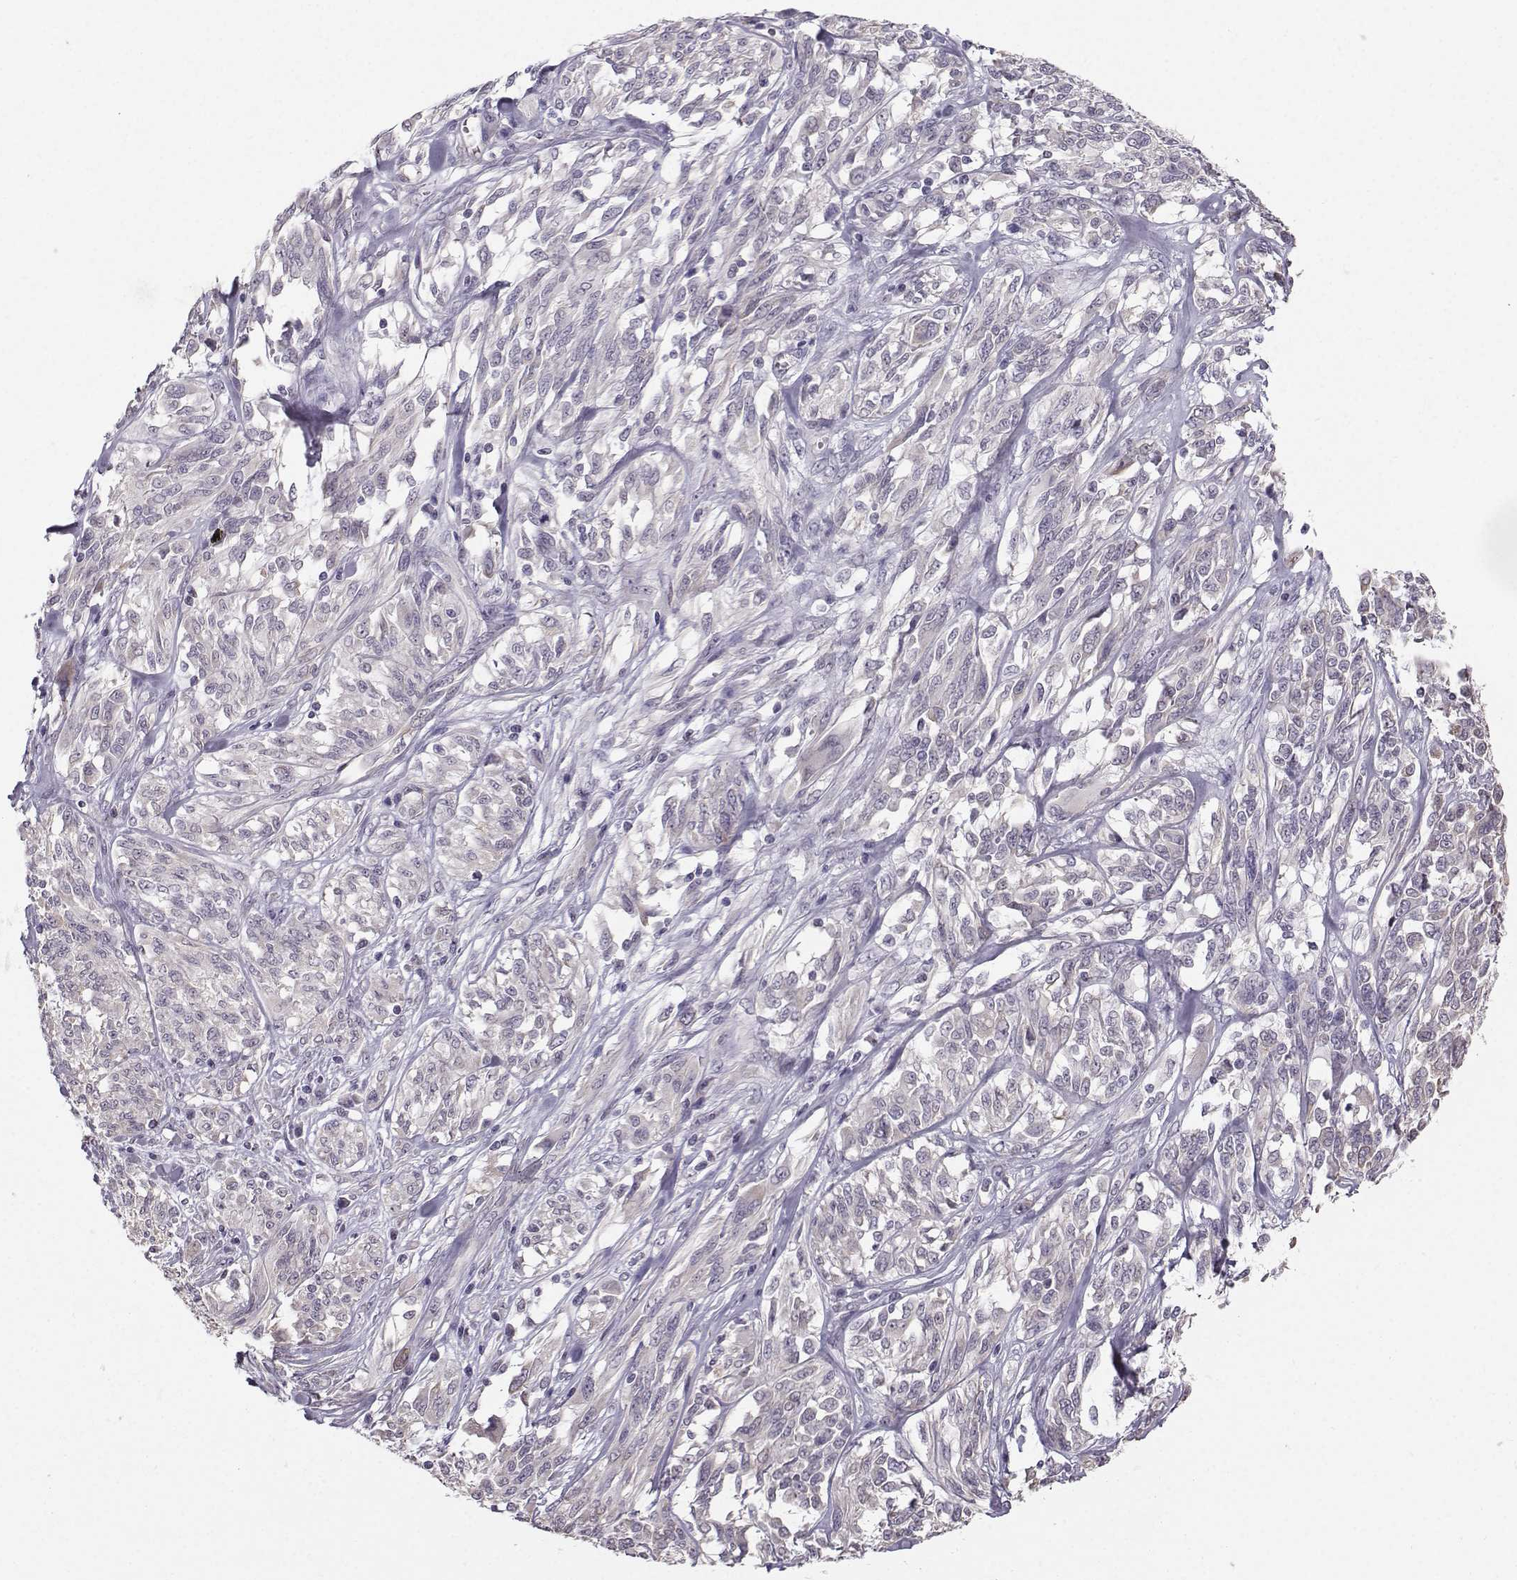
{"staining": {"intensity": "negative", "quantity": "none", "location": "none"}, "tissue": "melanoma", "cell_type": "Tumor cells", "image_type": "cancer", "snomed": [{"axis": "morphology", "description": "Malignant melanoma, NOS"}, {"axis": "topography", "description": "Skin"}], "caption": "This is a histopathology image of immunohistochemistry (IHC) staining of melanoma, which shows no positivity in tumor cells.", "gene": "TSPYL5", "patient": {"sex": "female", "age": 91}}